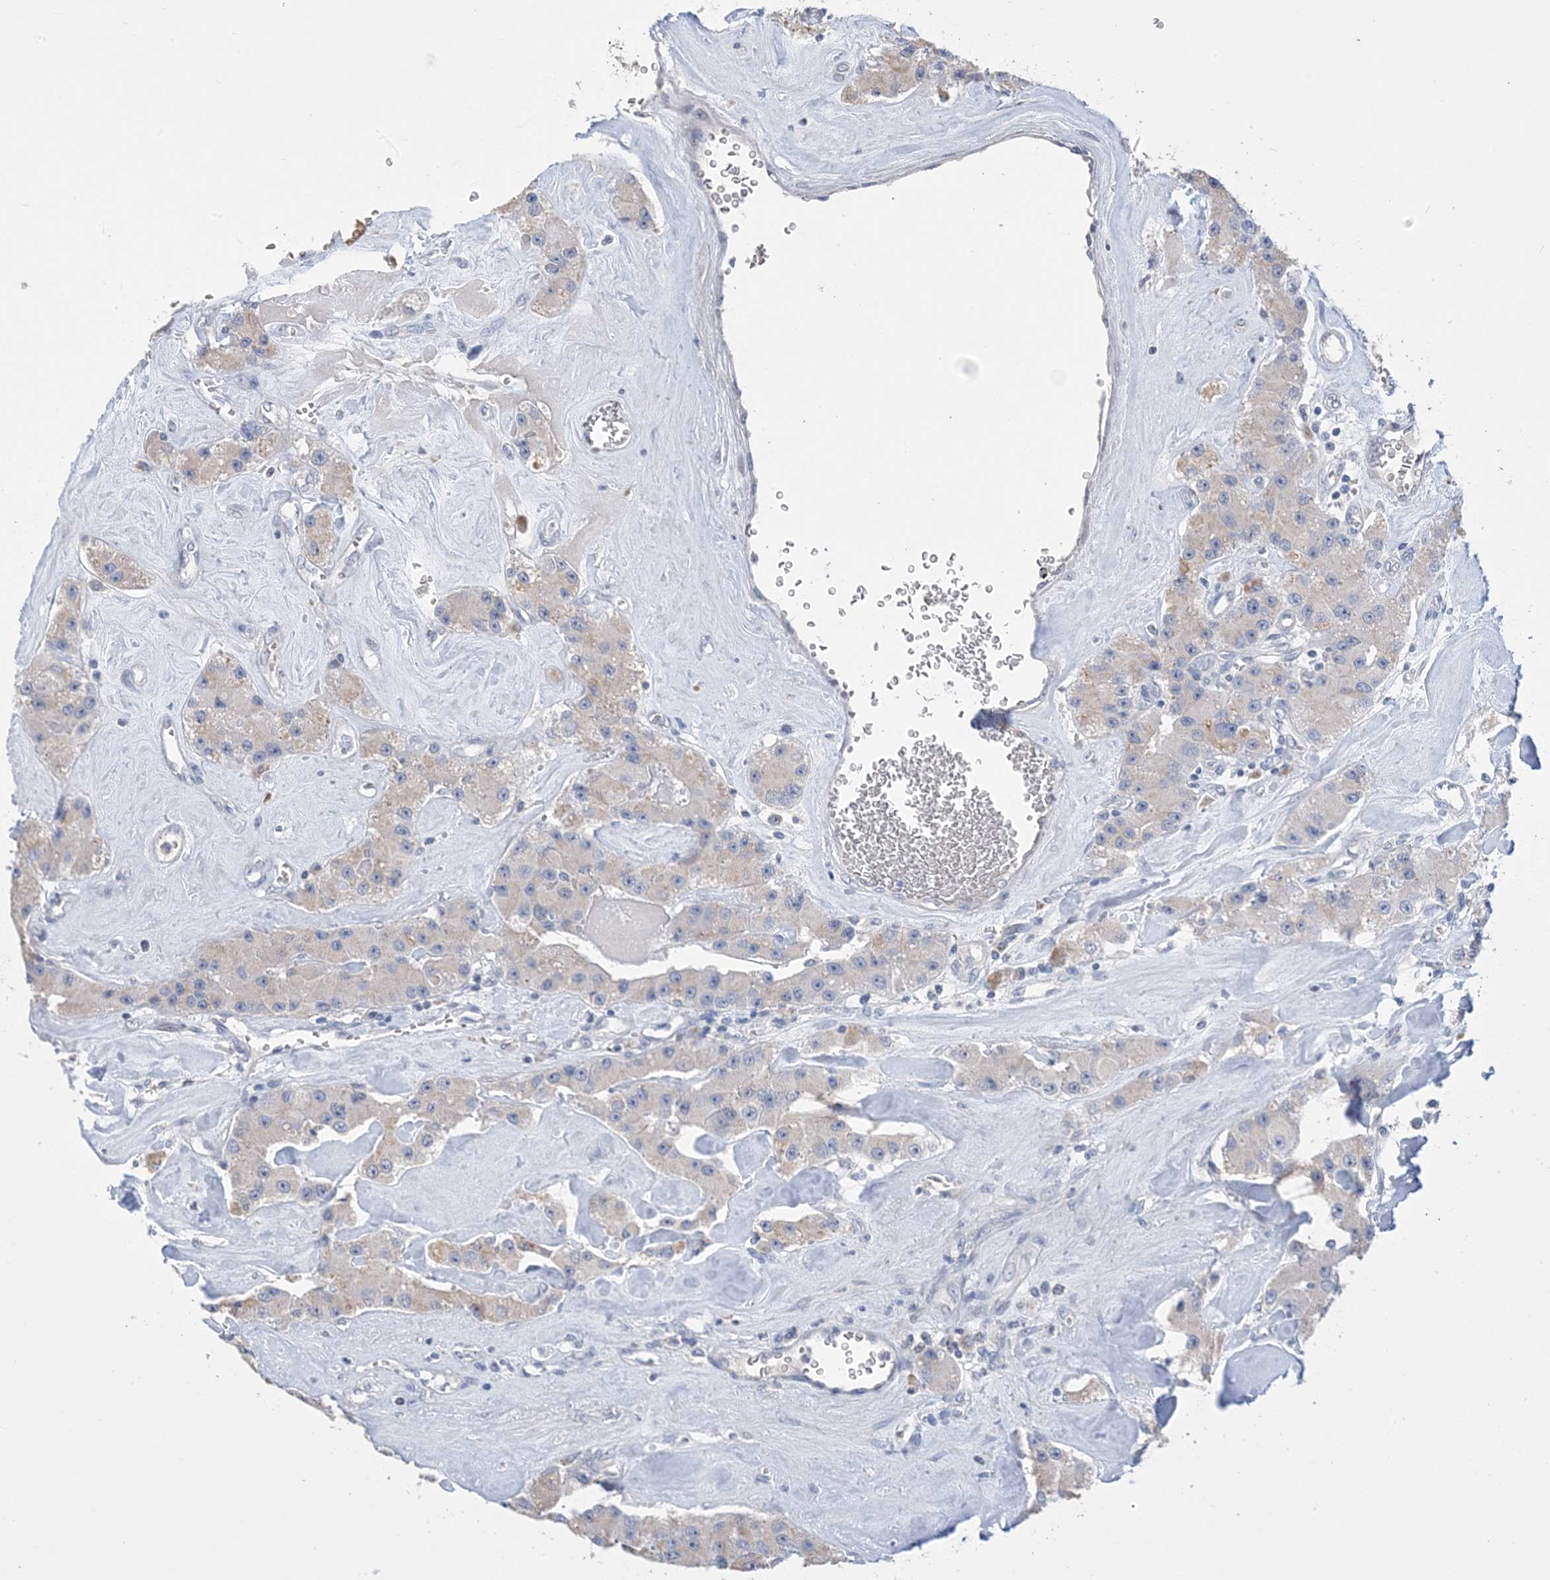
{"staining": {"intensity": "negative", "quantity": "none", "location": "none"}, "tissue": "carcinoid", "cell_type": "Tumor cells", "image_type": "cancer", "snomed": [{"axis": "morphology", "description": "Carcinoid, malignant, NOS"}, {"axis": "topography", "description": "Pancreas"}], "caption": "Immunohistochemistry (IHC) micrograph of neoplastic tissue: human malignant carcinoid stained with DAB displays no significant protein expression in tumor cells.", "gene": "DSC3", "patient": {"sex": "male", "age": 41}}